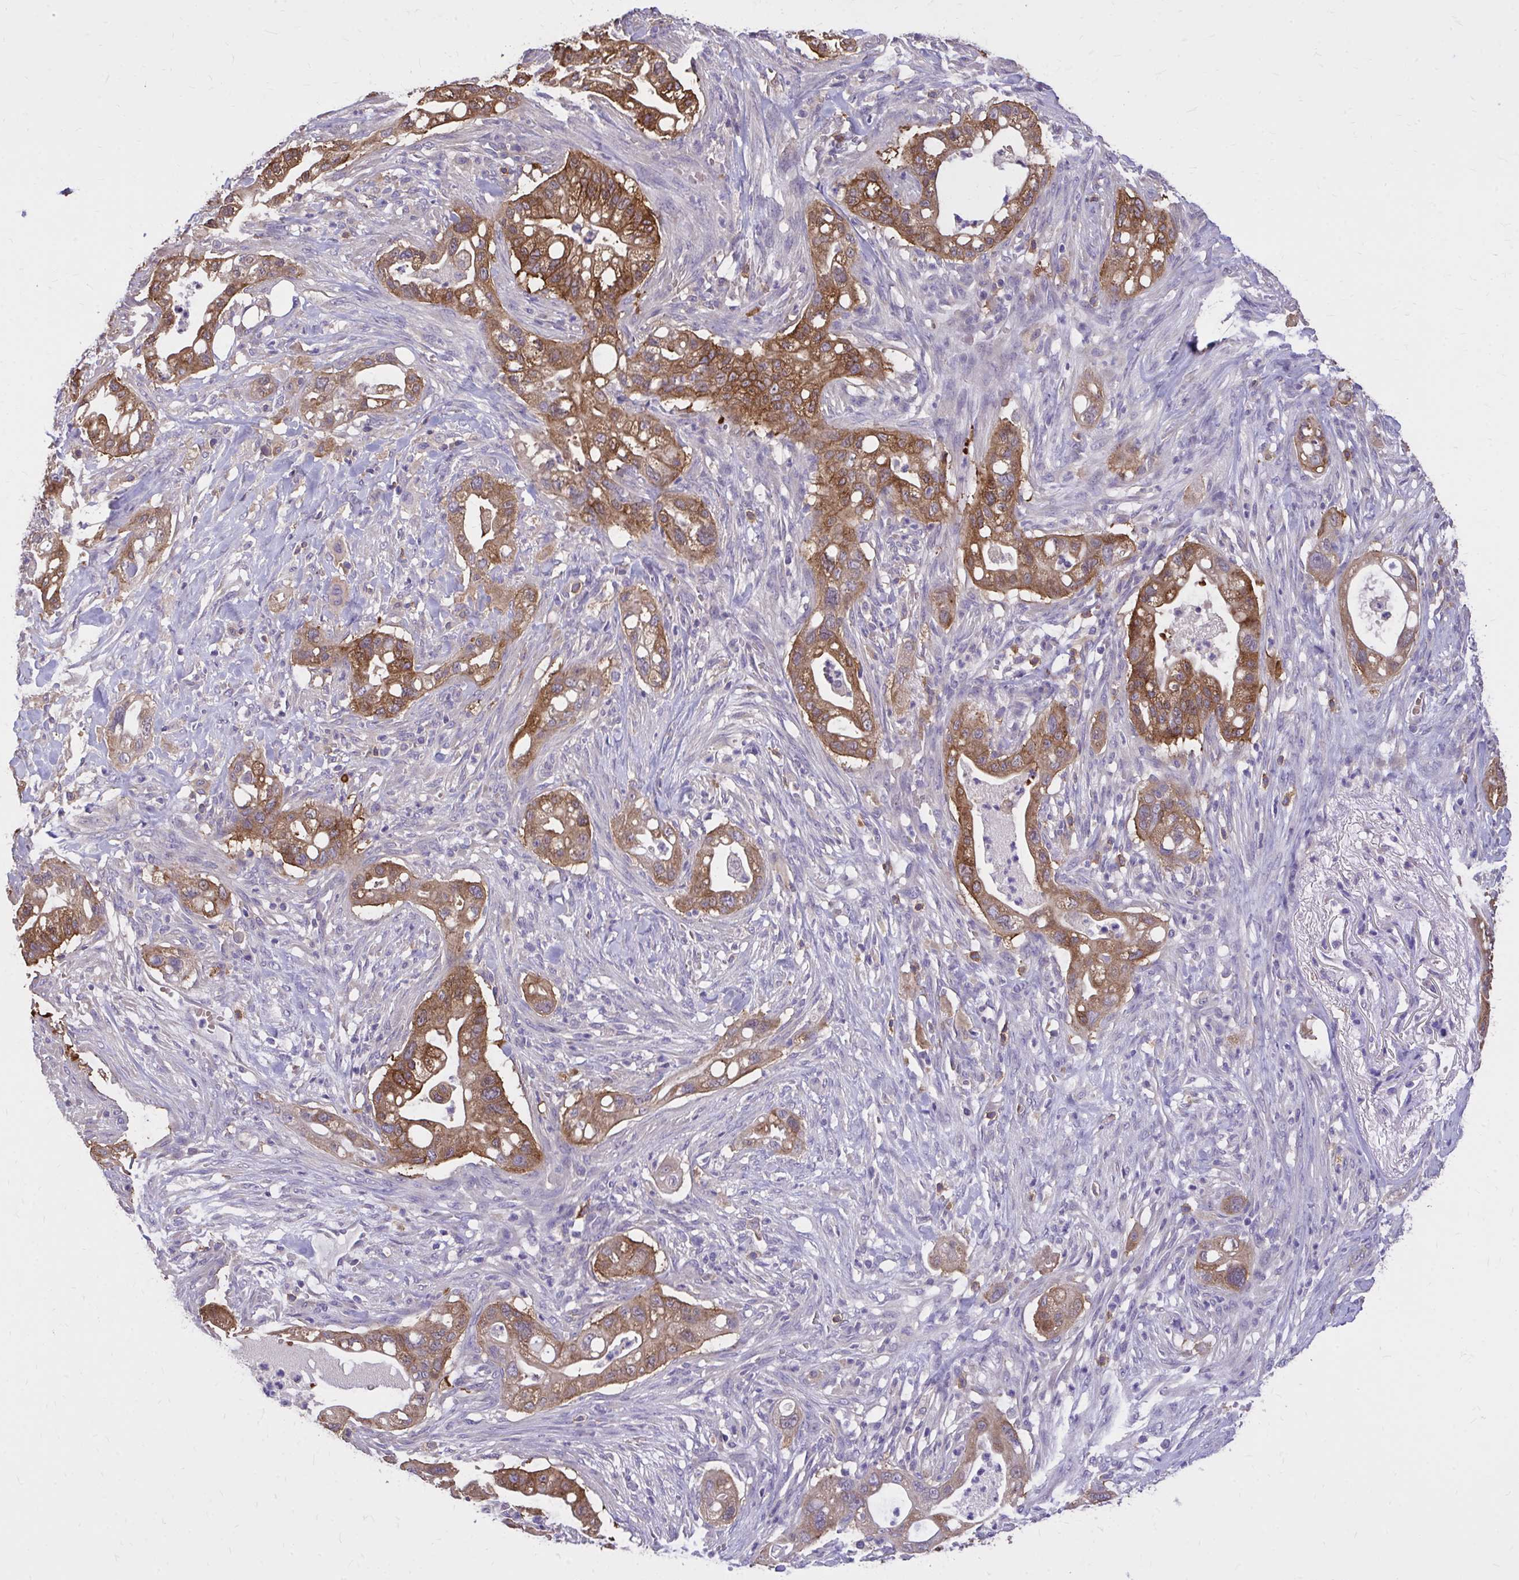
{"staining": {"intensity": "strong", "quantity": ">75%", "location": "cytoplasmic/membranous"}, "tissue": "pancreatic cancer", "cell_type": "Tumor cells", "image_type": "cancer", "snomed": [{"axis": "morphology", "description": "Adenocarcinoma, NOS"}, {"axis": "topography", "description": "Pancreas"}], "caption": "Brown immunohistochemical staining in adenocarcinoma (pancreatic) exhibits strong cytoplasmic/membranous staining in approximately >75% of tumor cells. (DAB (3,3'-diaminobenzidine) = brown stain, brightfield microscopy at high magnification).", "gene": "EPB41L1", "patient": {"sex": "male", "age": 44}}